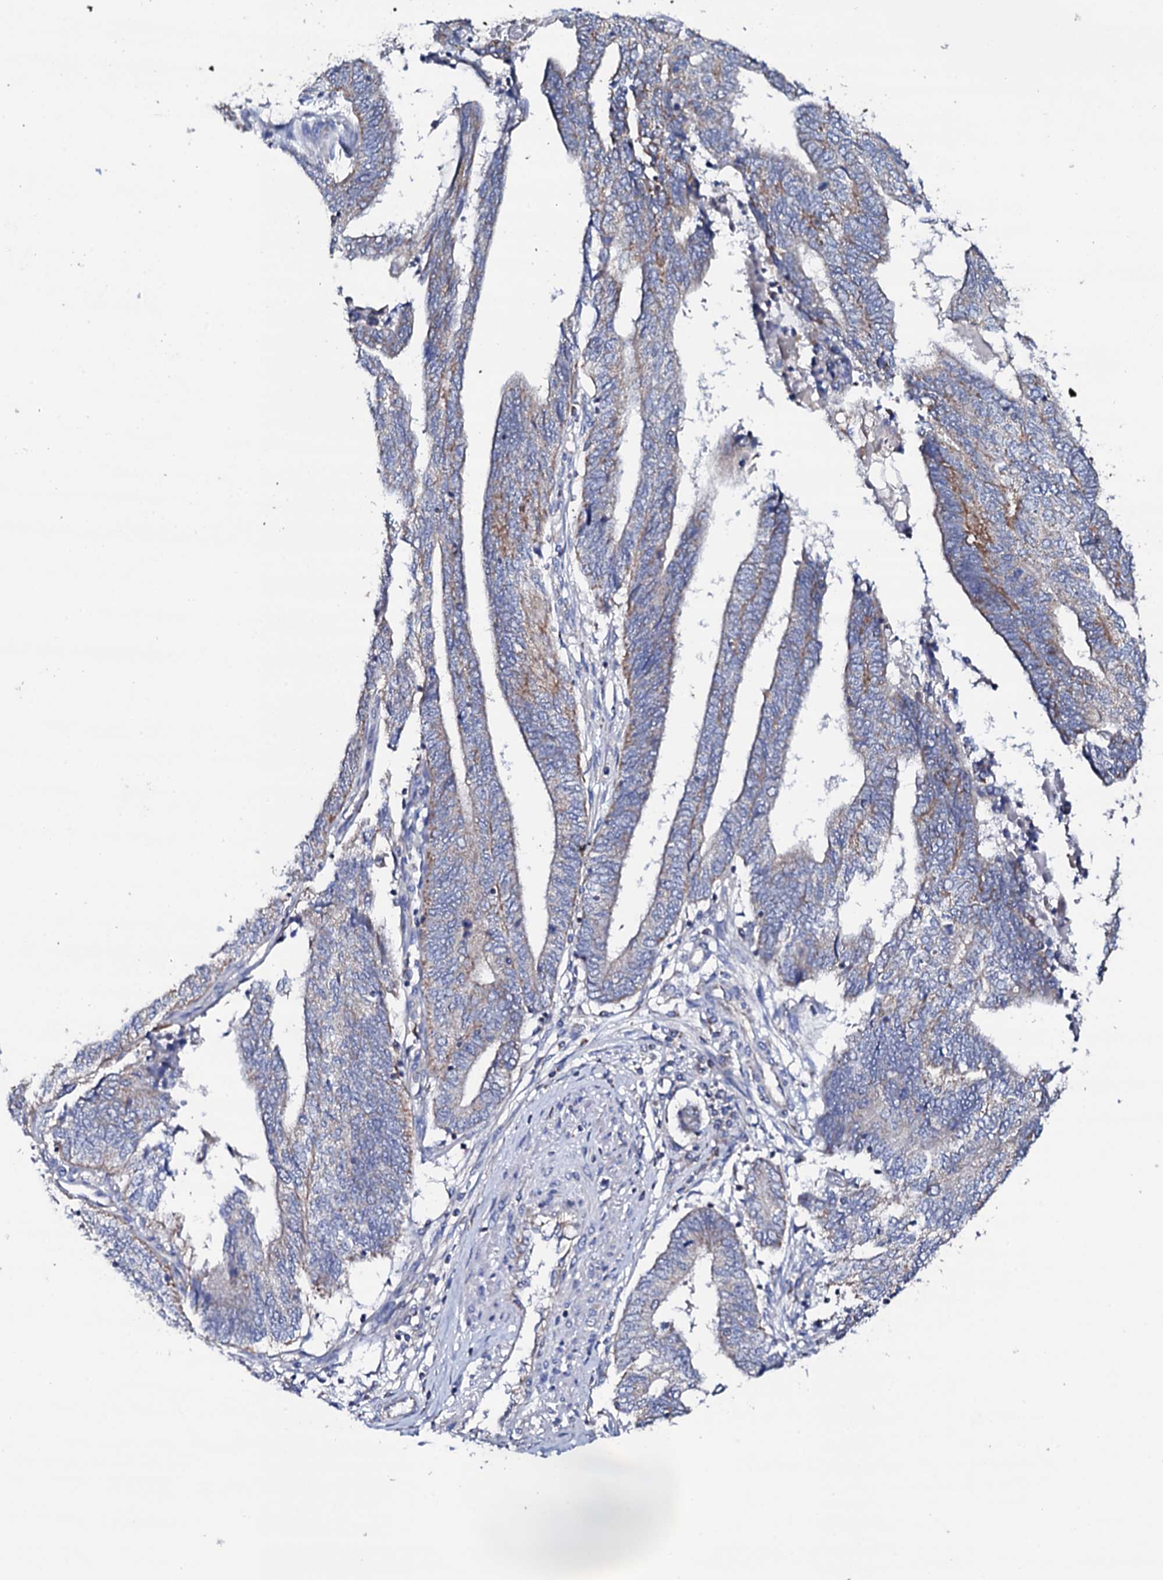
{"staining": {"intensity": "weak", "quantity": "<25%", "location": "cytoplasmic/membranous"}, "tissue": "endometrial cancer", "cell_type": "Tumor cells", "image_type": "cancer", "snomed": [{"axis": "morphology", "description": "Adenocarcinoma, NOS"}, {"axis": "topography", "description": "Uterus"}, {"axis": "topography", "description": "Endometrium"}], "caption": "A high-resolution image shows immunohistochemistry staining of endometrial cancer, which displays no significant staining in tumor cells.", "gene": "TCAF2", "patient": {"sex": "female", "age": 70}}